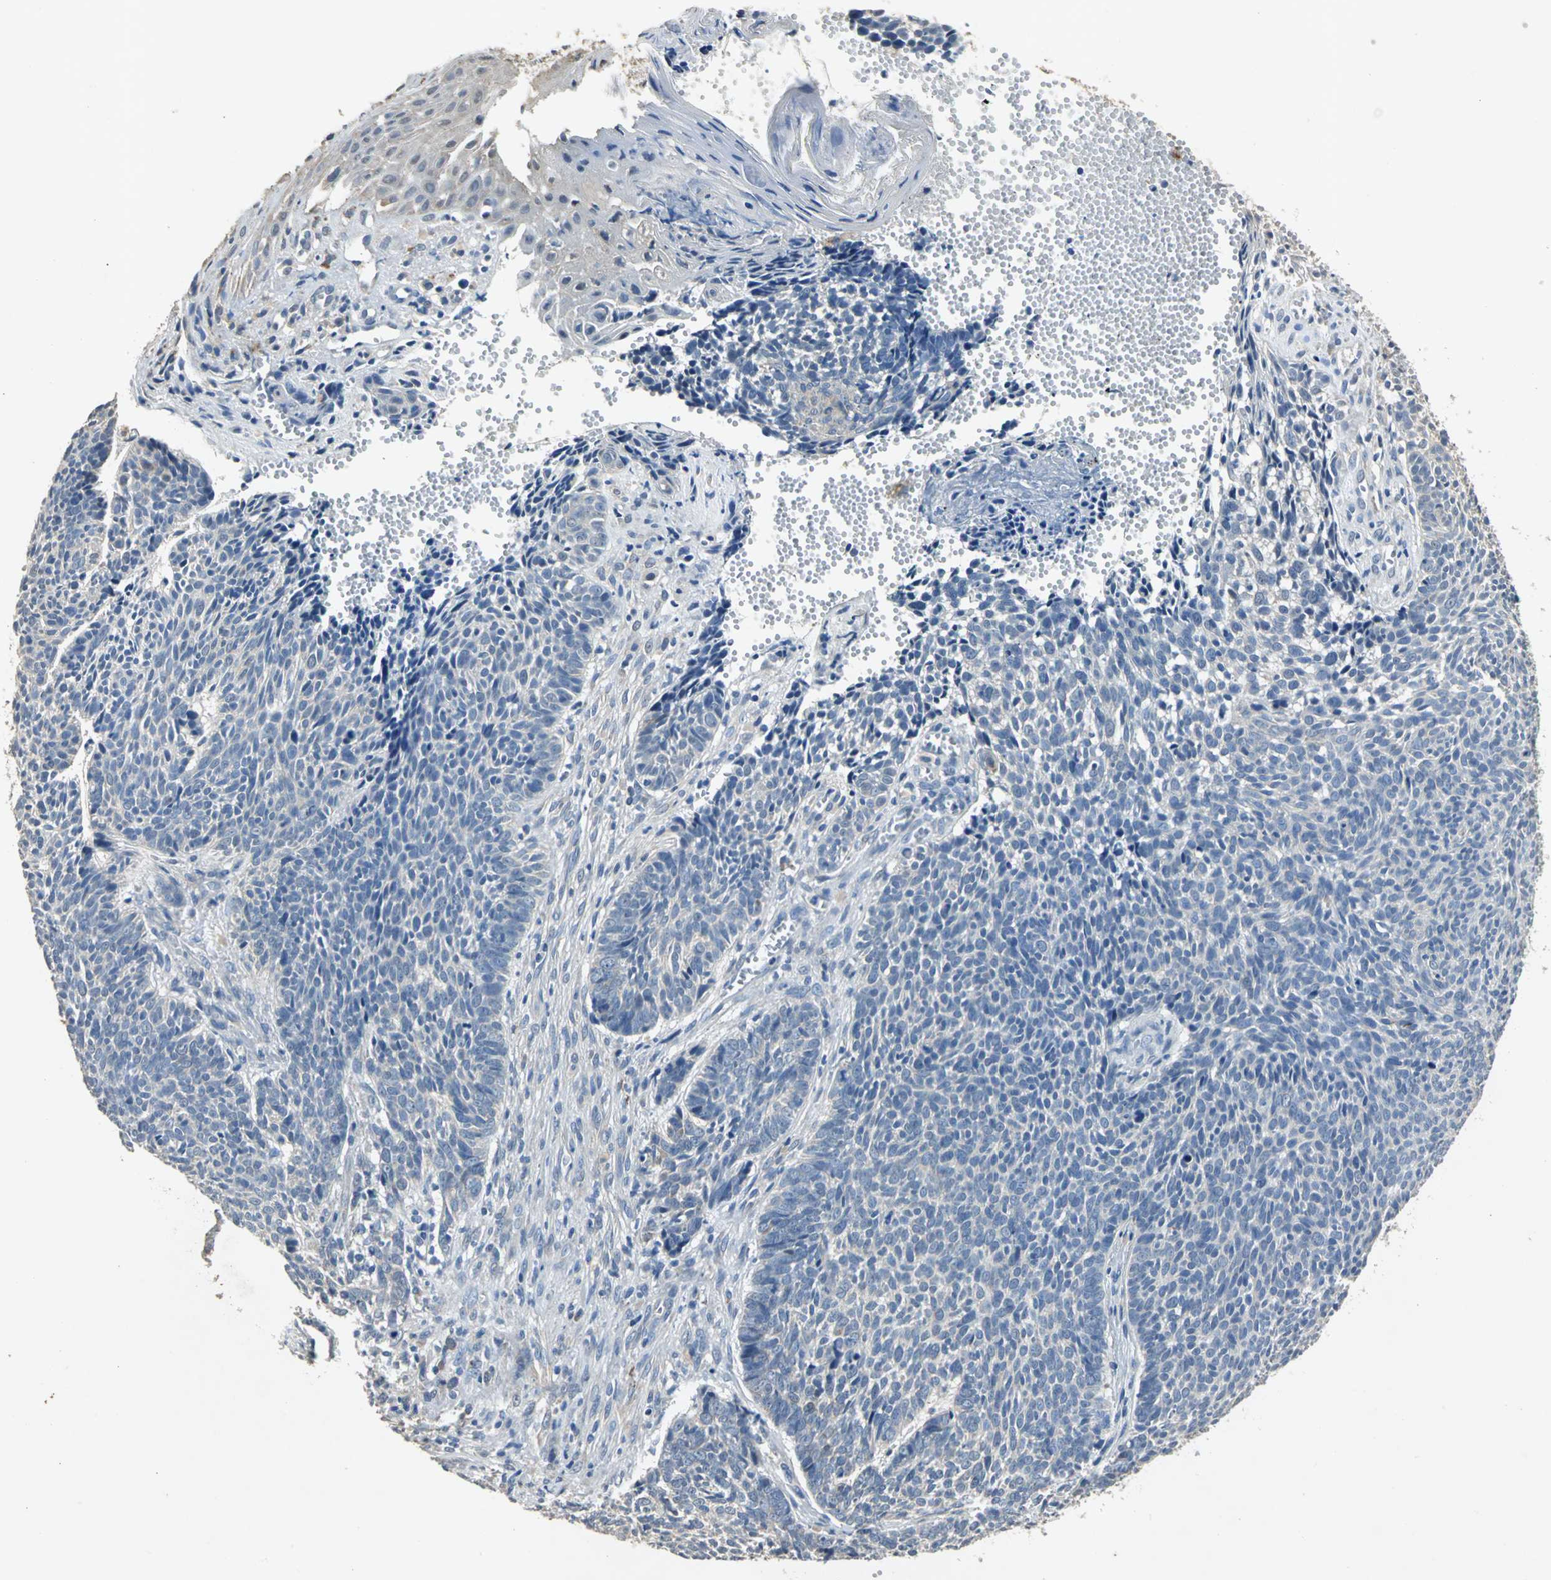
{"staining": {"intensity": "weak", "quantity": "<25%", "location": "cytoplasmic/membranous"}, "tissue": "skin cancer", "cell_type": "Tumor cells", "image_type": "cancer", "snomed": [{"axis": "morphology", "description": "Basal cell carcinoma"}, {"axis": "topography", "description": "Skin"}], "caption": "The micrograph shows no staining of tumor cells in skin cancer (basal cell carcinoma).", "gene": "OCLN", "patient": {"sex": "male", "age": 84}}